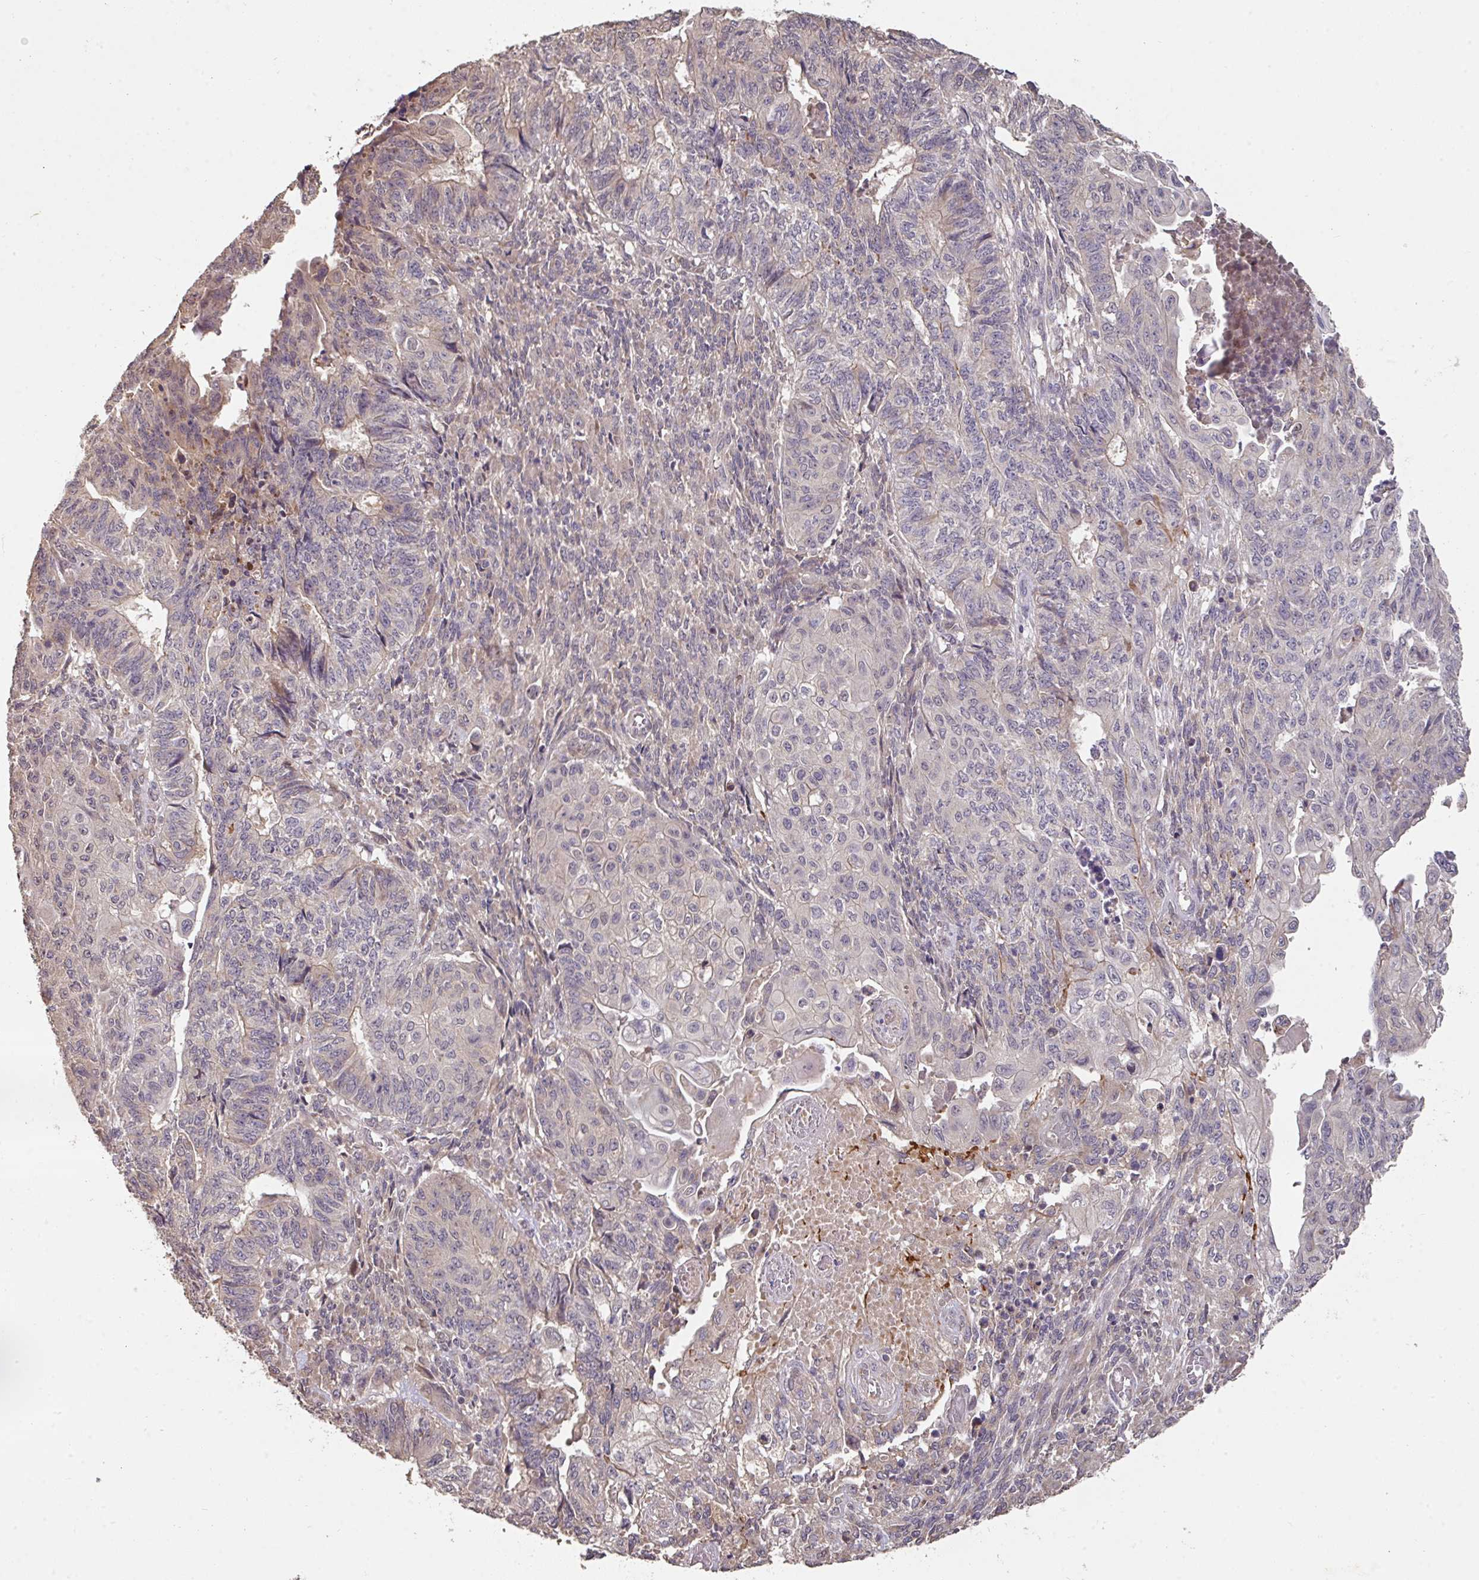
{"staining": {"intensity": "negative", "quantity": "none", "location": "none"}, "tissue": "endometrial cancer", "cell_type": "Tumor cells", "image_type": "cancer", "snomed": [{"axis": "morphology", "description": "Adenocarcinoma, NOS"}, {"axis": "topography", "description": "Endometrium"}], "caption": "DAB (3,3'-diaminobenzidine) immunohistochemical staining of adenocarcinoma (endometrial) reveals no significant expression in tumor cells.", "gene": "ACVR2B", "patient": {"sex": "female", "age": 32}}